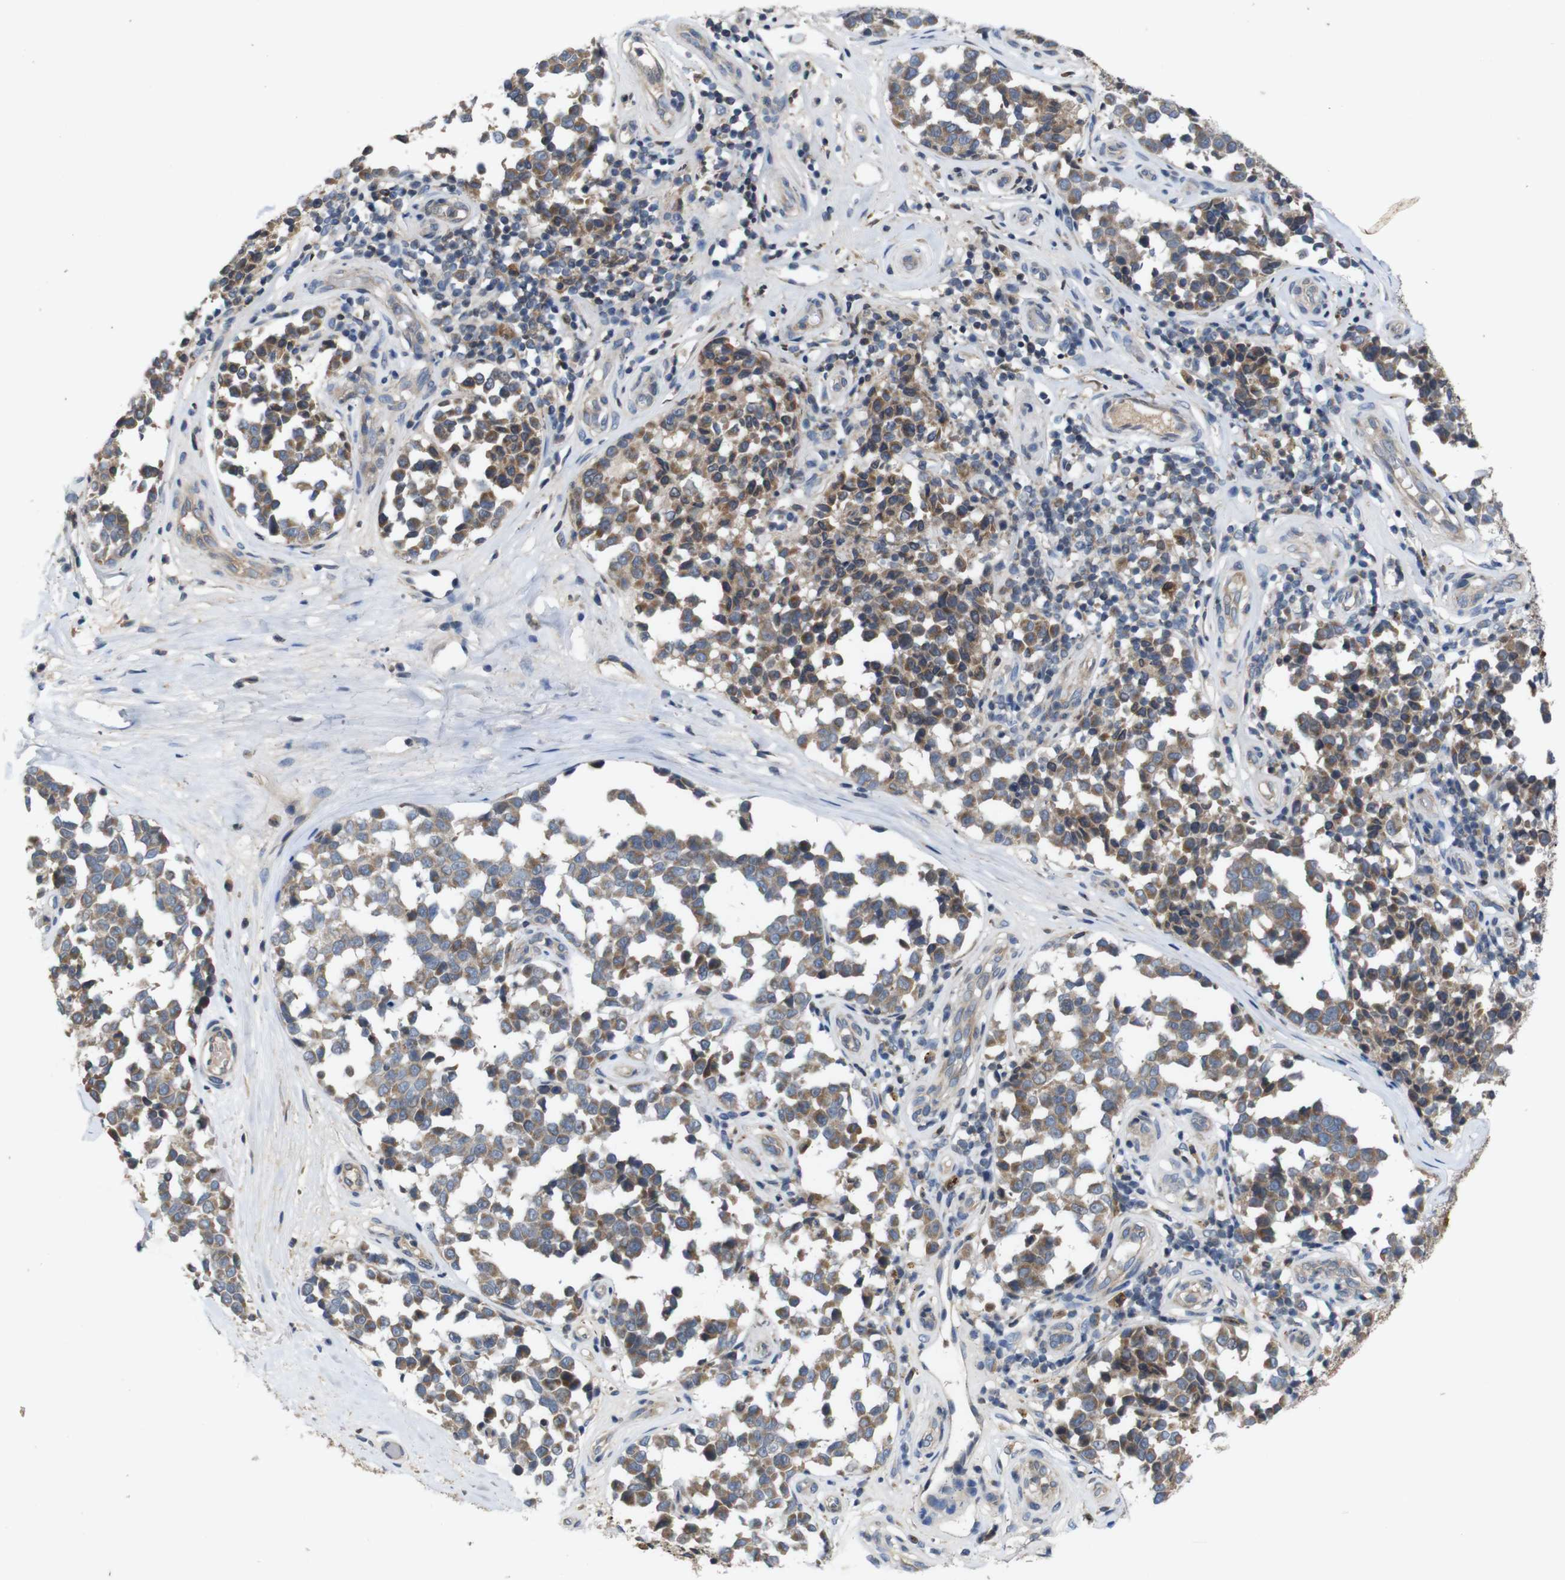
{"staining": {"intensity": "moderate", "quantity": ">75%", "location": "cytoplasmic/membranous"}, "tissue": "melanoma", "cell_type": "Tumor cells", "image_type": "cancer", "snomed": [{"axis": "morphology", "description": "Malignant melanoma, NOS"}, {"axis": "topography", "description": "Skin"}], "caption": "Malignant melanoma stained for a protein reveals moderate cytoplasmic/membranous positivity in tumor cells. (Stains: DAB in brown, nuclei in blue, Microscopy: brightfield microscopy at high magnification).", "gene": "PTPN1", "patient": {"sex": "female", "age": 64}}